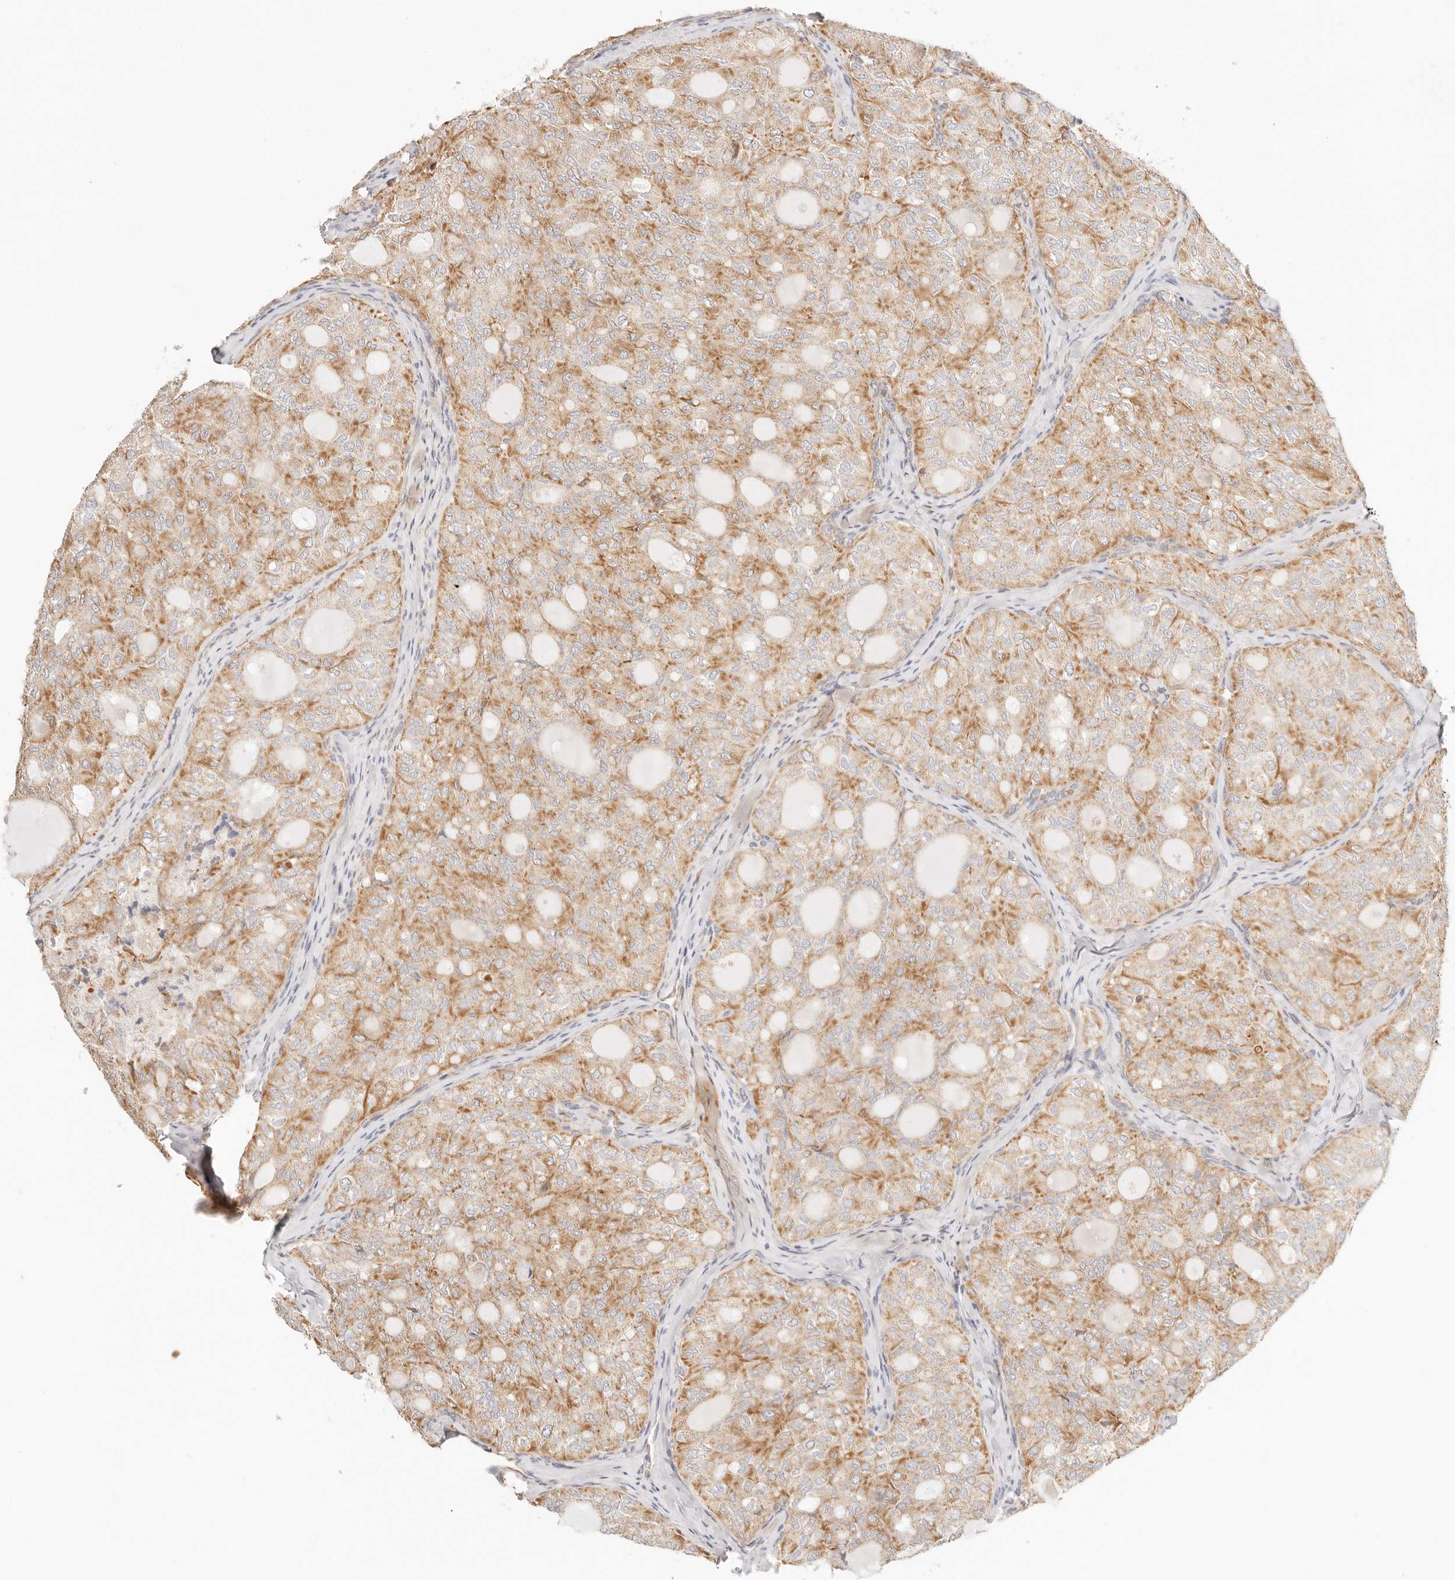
{"staining": {"intensity": "moderate", "quantity": ">75%", "location": "cytoplasmic/membranous"}, "tissue": "thyroid cancer", "cell_type": "Tumor cells", "image_type": "cancer", "snomed": [{"axis": "morphology", "description": "Follicular adenoma carcinoma, NOS"}, {"axis": "topography", "description": "Thyroid gland"}], "caption": "This is an image of immunohistochemistry staining of follicular adenoma carcinoma (thyroid), which shows moderate expression in the cytoplasmic/membranous of tumor cells.", "gene": "ZC3H11A", "patient": {"sex": "male", "age": 75}}